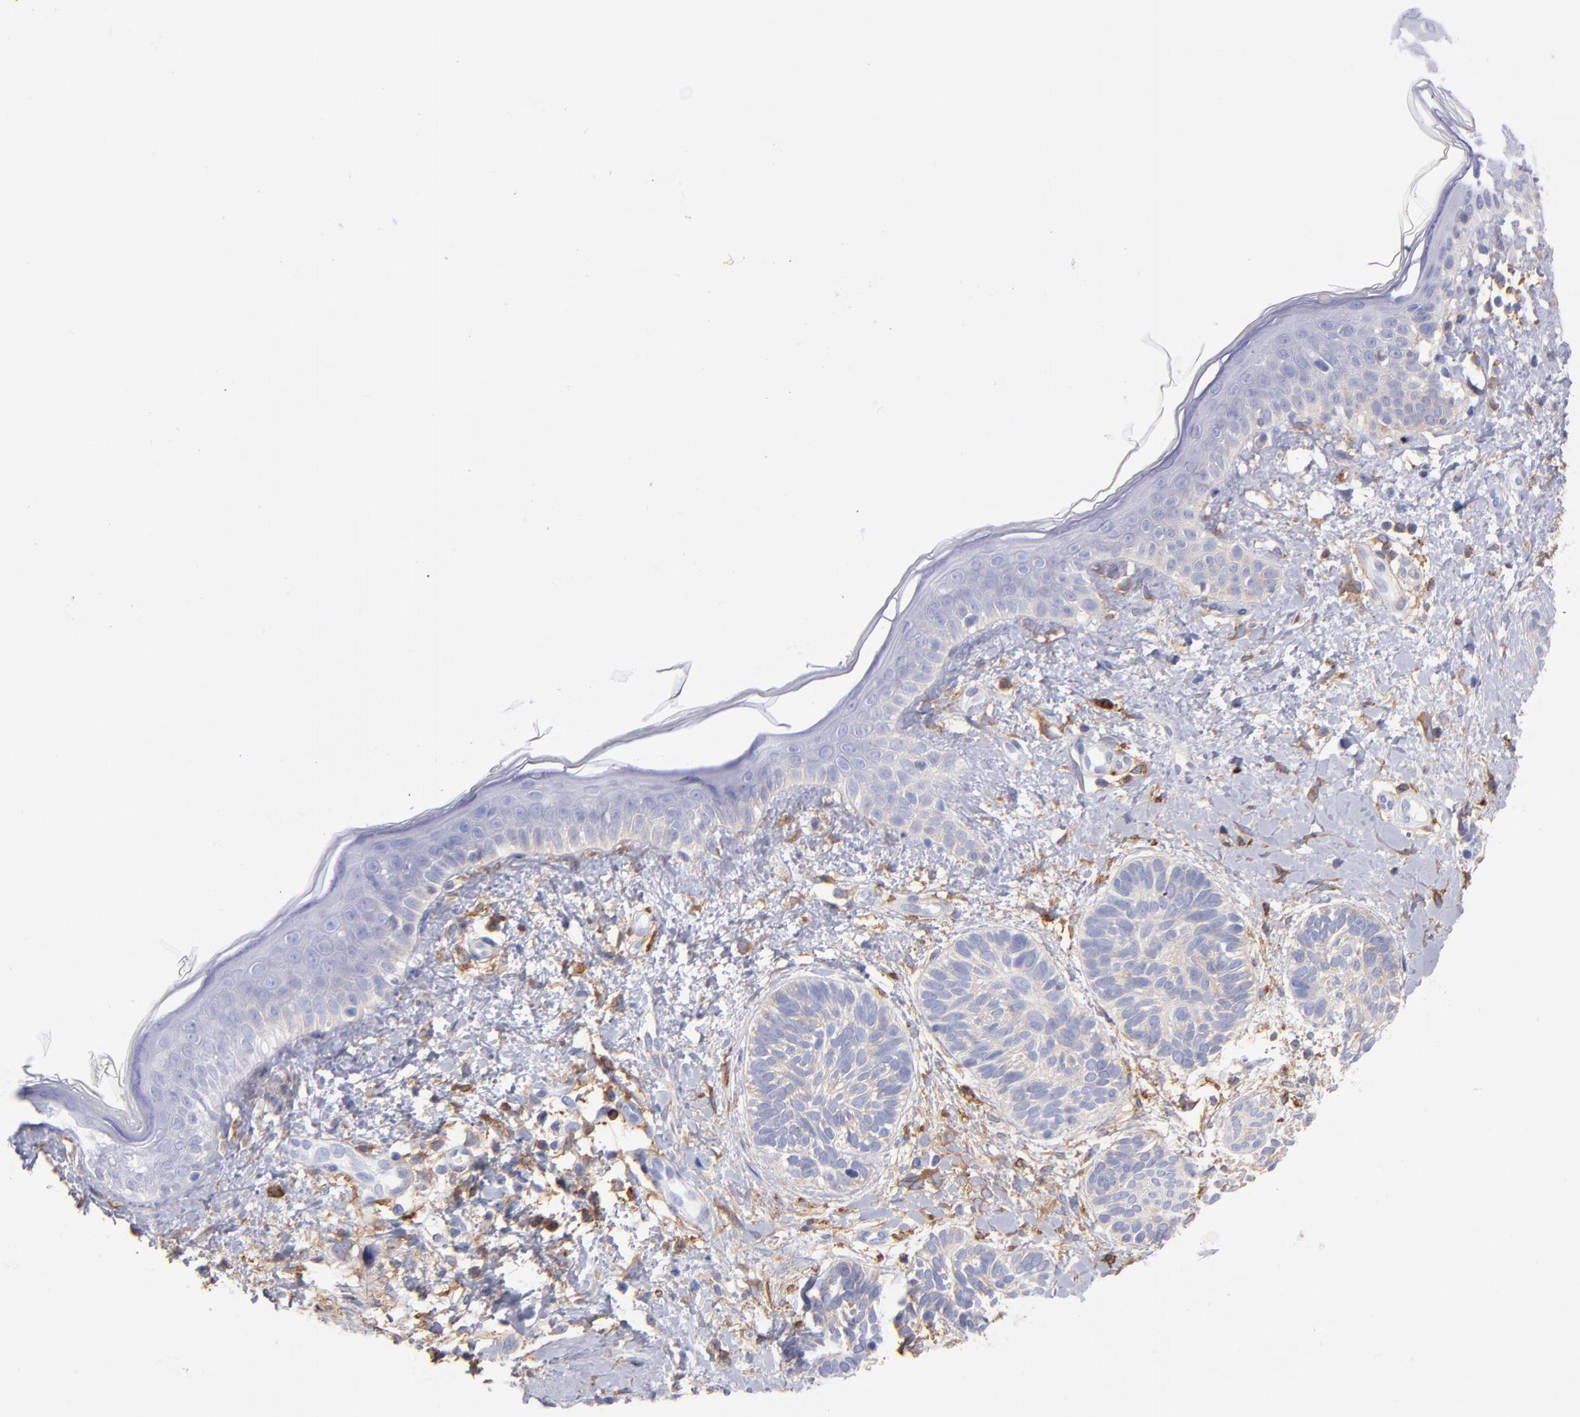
{"staining": {"intensity": "weak", "quantity": ">75%", "location": "cytoplasmic/membranous"}, "tissue": "skin cancer", "cell_type": "Tumor cells", "image_type": "cancer", "snomed": [{"axis": "morphology", "description": "Normal tissue, NOS"}, {"axis": "morphology", "description": "Basal cell carcinoma"}, {"axis": "topography", "description": "Skin"}], "caption": "Protein expression by immunohistochemistry (IHC) displays weak cytoplasmic/membranous staining in about >75% of tumor cells in basal cell carcinoma (skin).", "gene": "PRKCA", "patient": {"sex": "male", "age": 63}}